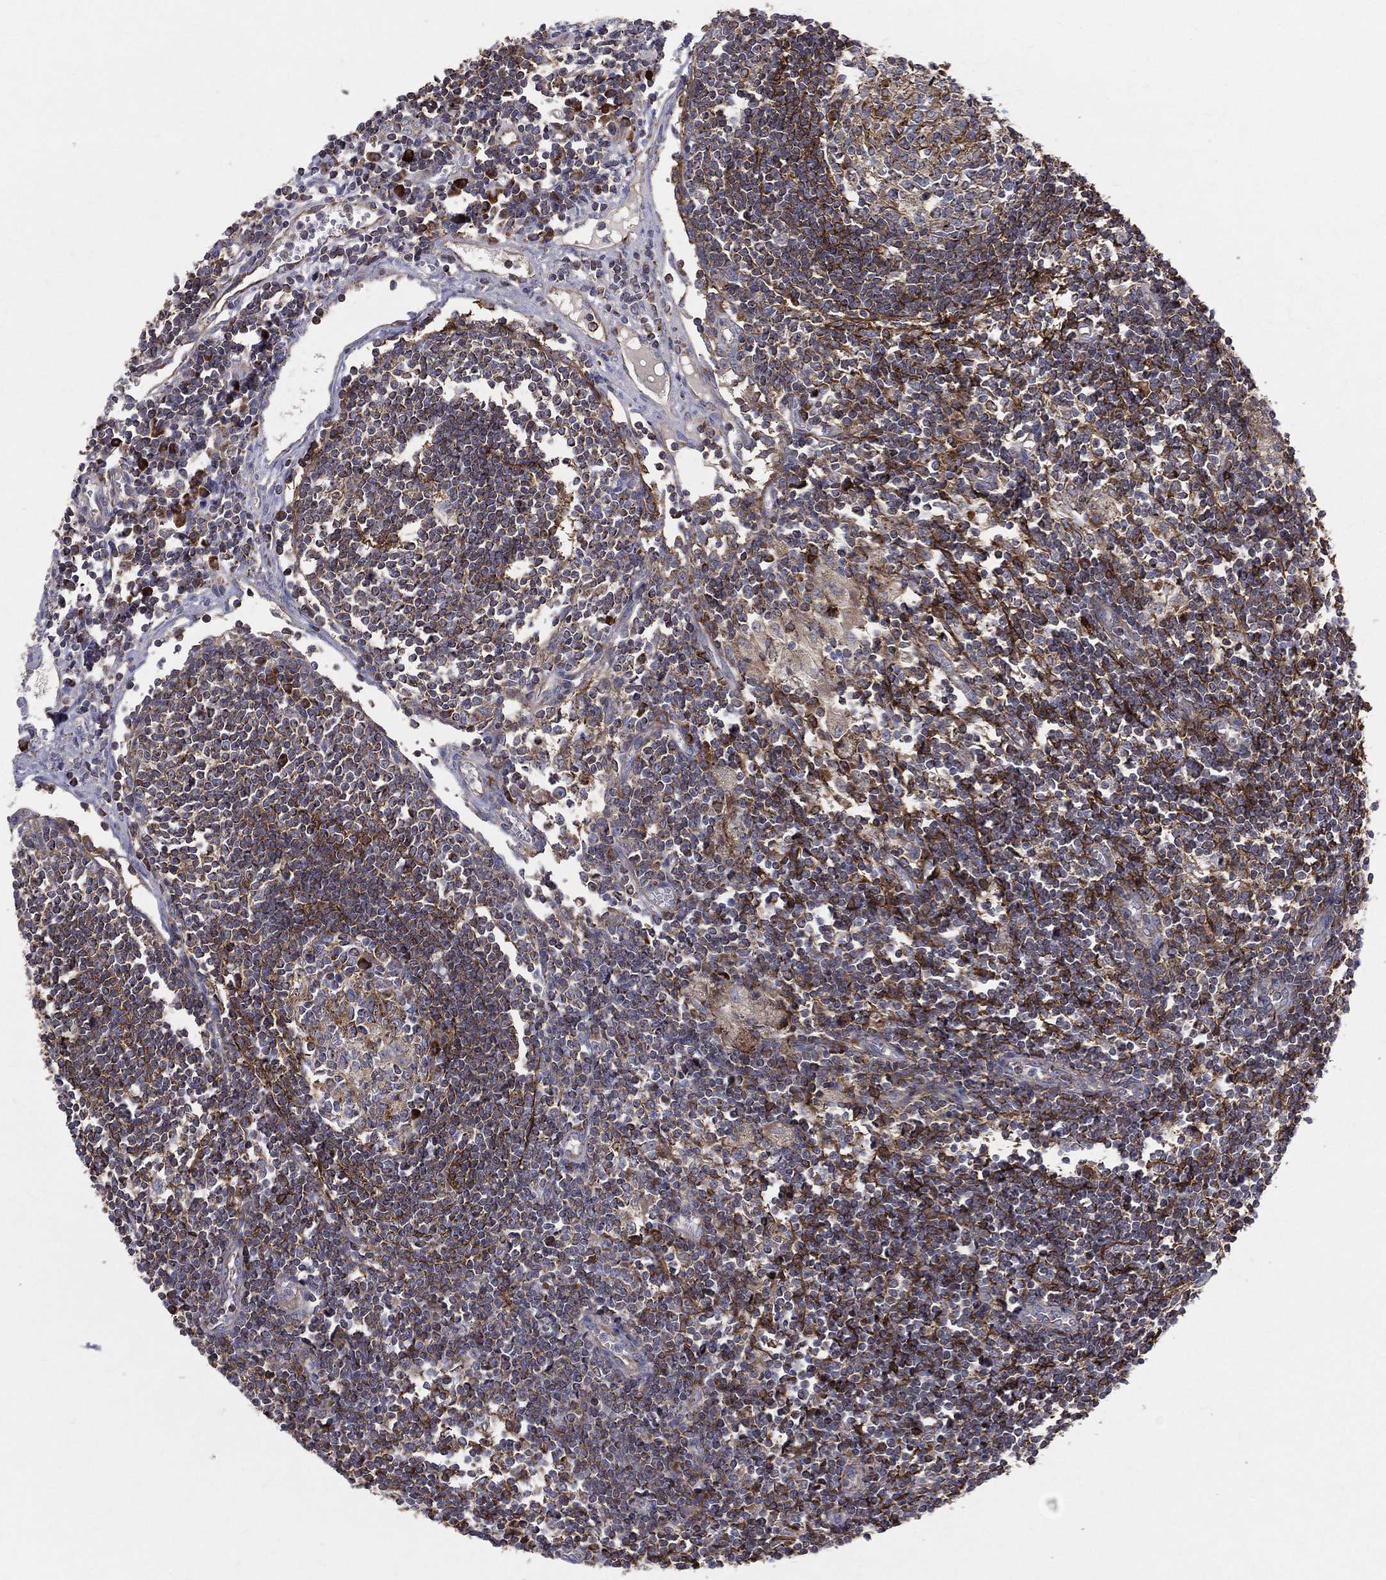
{"staining": {"intensity": "strong", "quantity": "<25%", "location": "cytoplasmic/membranous"}, "tissue": "lymph node", "cell_type": "Germinal center cells", "image_type": "normal", "snomed": [{"axis": "morphology", "description": "Normal tissue, NOS"}, {"axis": "morphology", "description": "Adenocarcinoma, NOS"}, {"axis": "topography", "description": "Lymph node"}, {"axis": "topography", "description": "Pancreas"}], "caption": "Protein positivity by immunohistochemistry (IHC) reveals strong cytoplasmic/membranous staining in approximately <25% of germinal center cells in unremarkable lymph node.", "gene": "MIX23", "patient": {"sex": "female", "age": 58}}